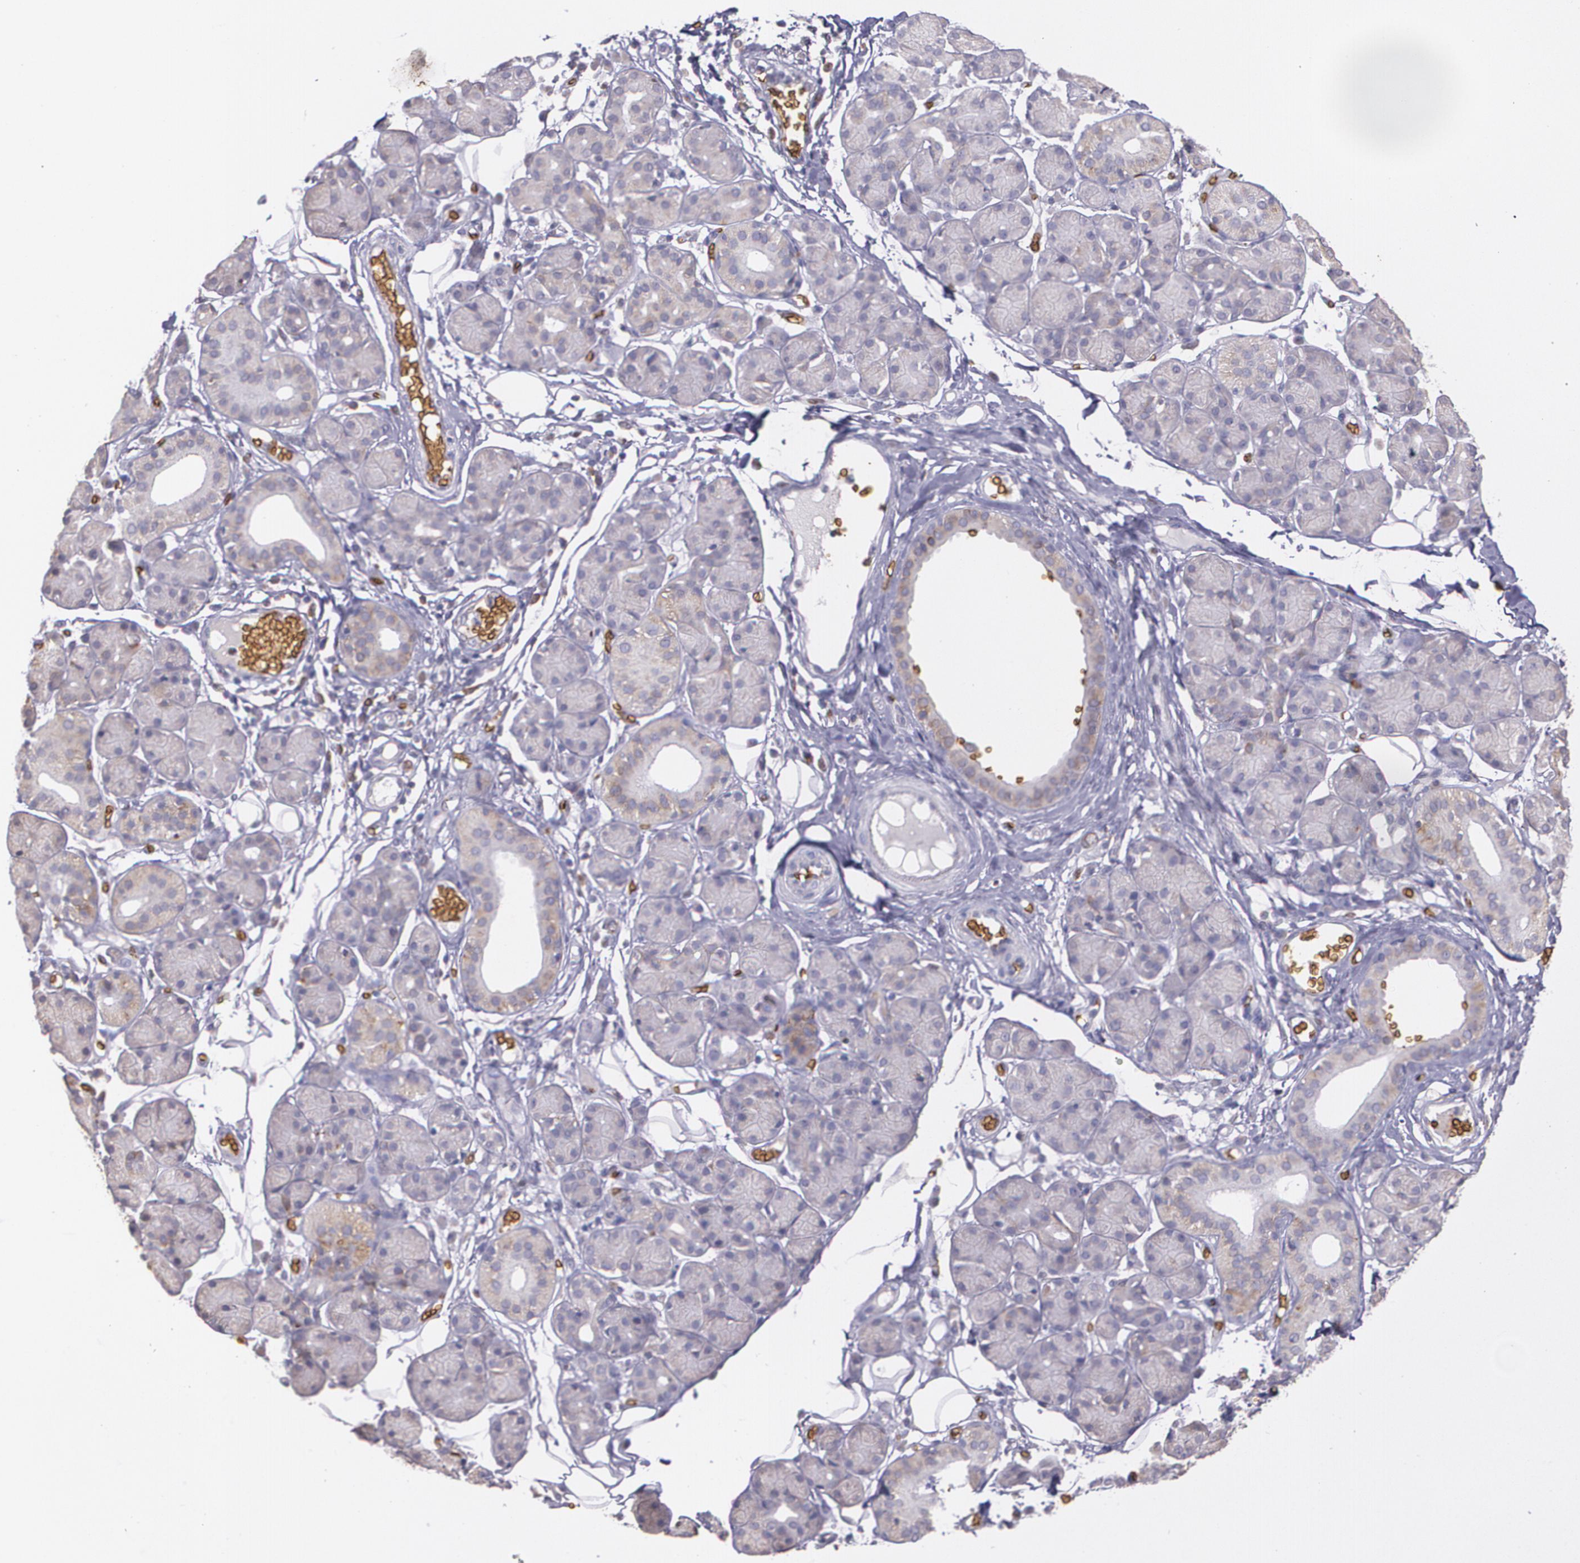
{"staining": {"intensity": "negative", "quantity": "none", "location": "none"}, "tissue": "salivary gland", "cell_type": "Glandular cells", "image_type": "normal", "snomed": [{"axis": "morphology", "description": "Normal tissue, NOS"}, {"axis": "topography", "description": "Salivary gland"}], "caption": "Glandular cells show no significant positivity in unremarkable salivary gland. (DAB immunohistochemistry (IHC) visualized using brightfield microscopy, high magnification).", "gene": "SLC2A1", "patient": {"sex": "male", "age": 54}}